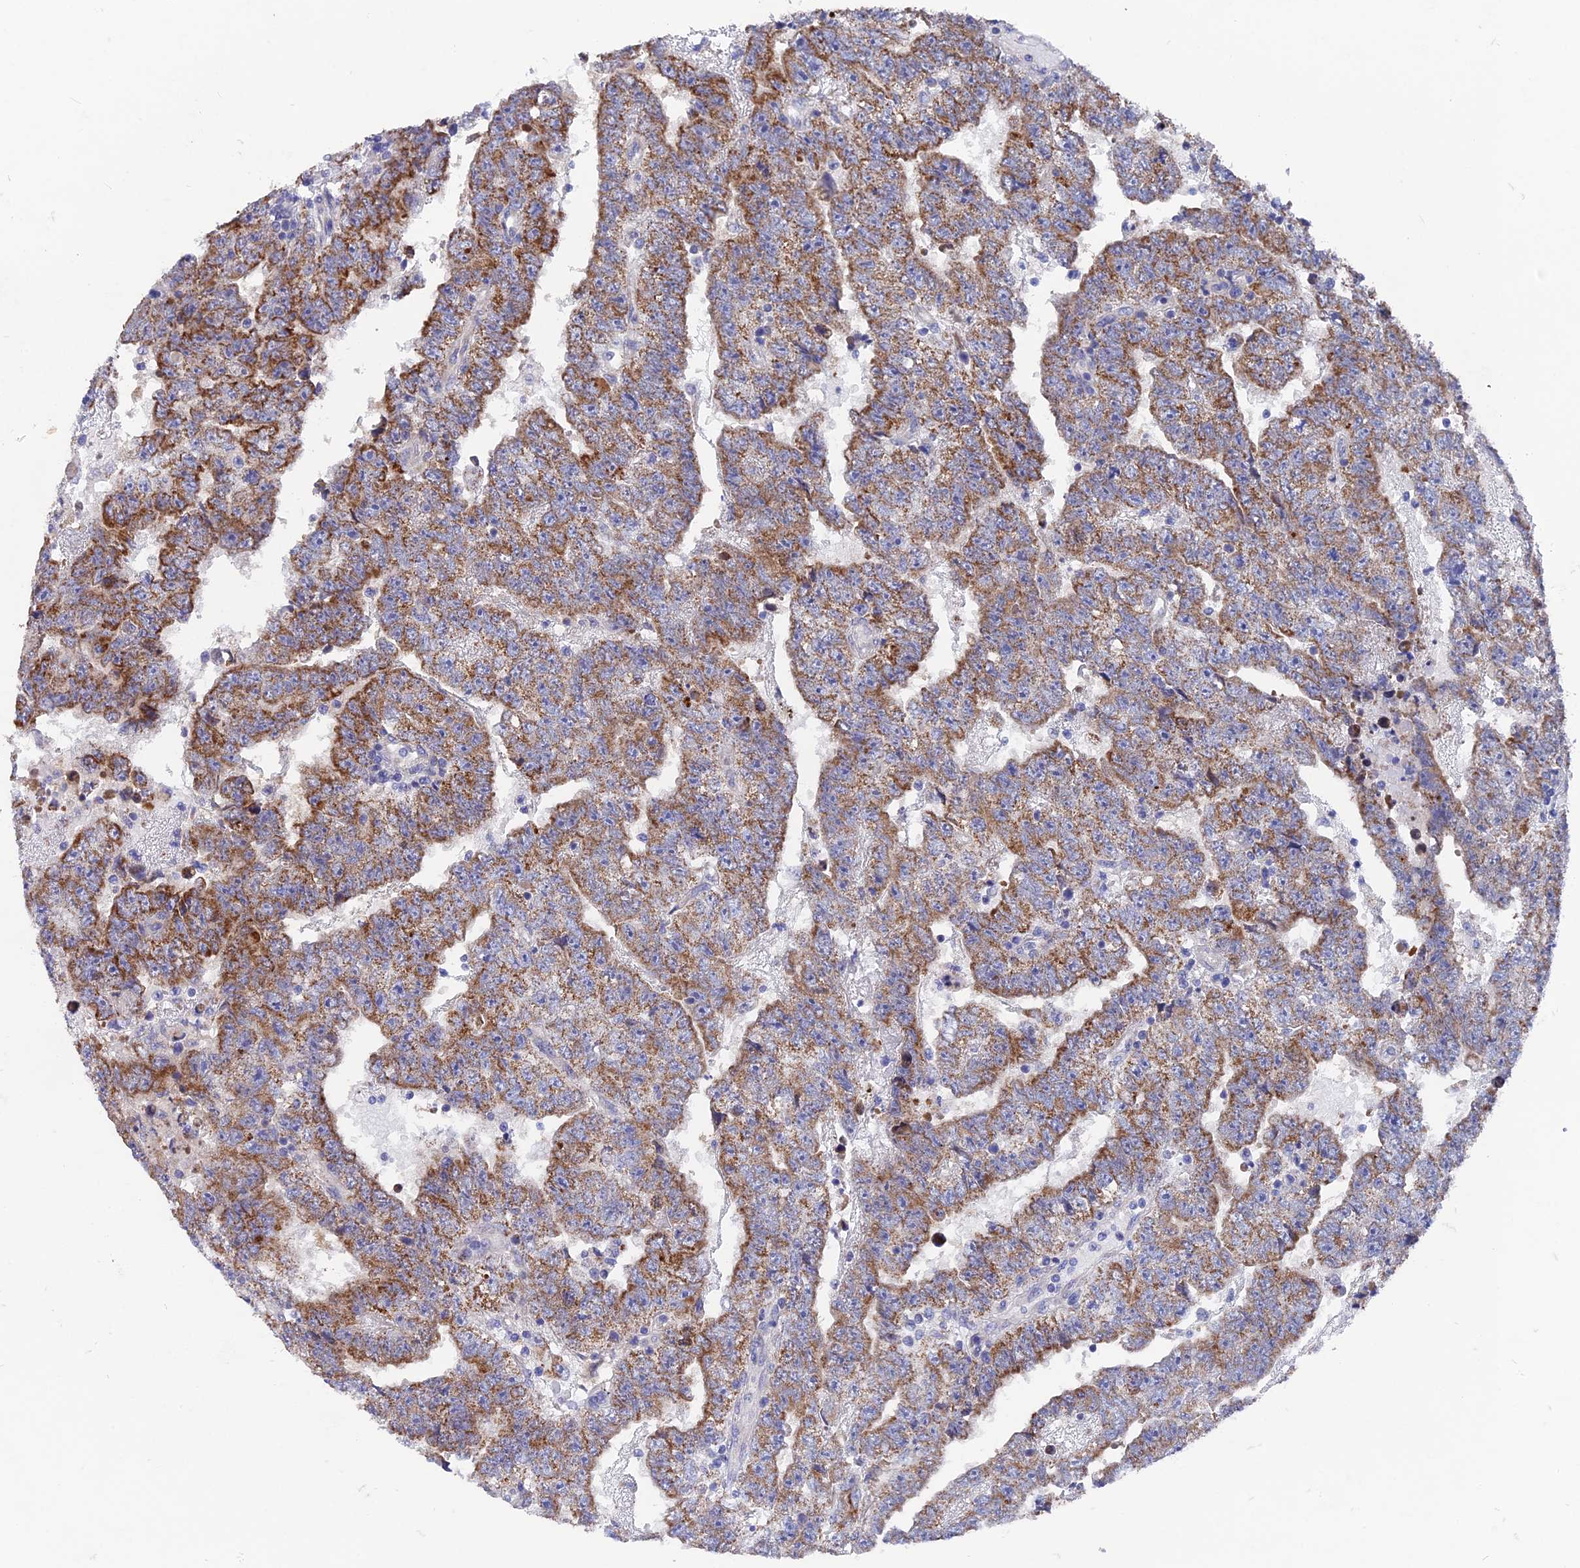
{"staining": {"intensity": "moderate", "quantity": ">75%", "location": "cytoplasmic/membranous"}, "tissue": "testis cancer", "cell_type": "Tumor cells", "image_type": "cancer", "snomed": [{"axis": "morphology", "description": "Carcinoma, Embryonal, NOS"}, {"axis": "topography", "description": "Testis"}], "caption": "The photomicrograph exhibits staining of embryonal carcinoma (testis), revealing moderate cytoplasmic/membranous protein expression (brown color) within tumor cells.", "gene": "AK4", "patient": {"sex": "male", "age": 25}}